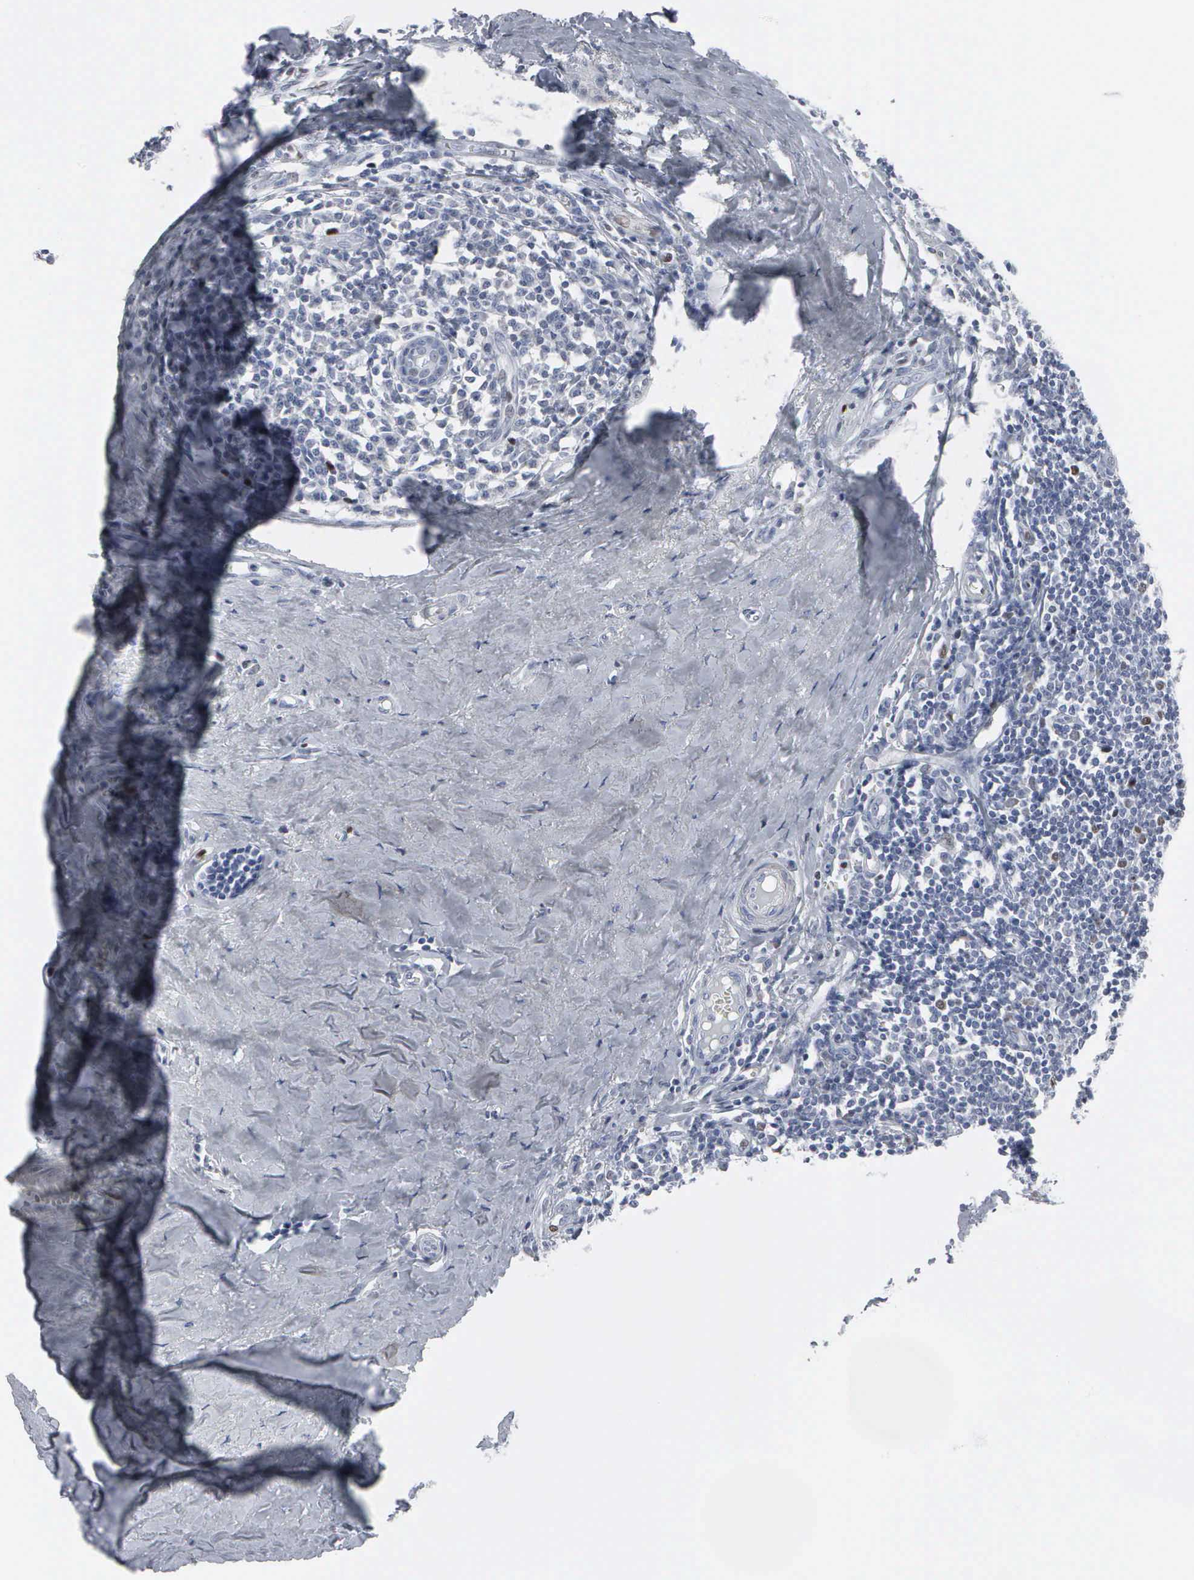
{"staining": {"intensity": "moderate", "quantity": "<25%", "location": "nuclear"}, "tissue": "tonsil", "cell_type": "Germinal center cells", "image_type": "normal", "snomed": [{"axis": "morphology", "description": "Normal tissue, NOS"}, {"axis": "topography", "description": "Tonsil"}], "caption": "High-power microscopy captured an IHC micrograph of benign tonsil, revealing moderate nuclear staining in approximately <25% of germinal center cells.", "gene": "CCND3", "patient": {"sex": "female", "age": 41}}